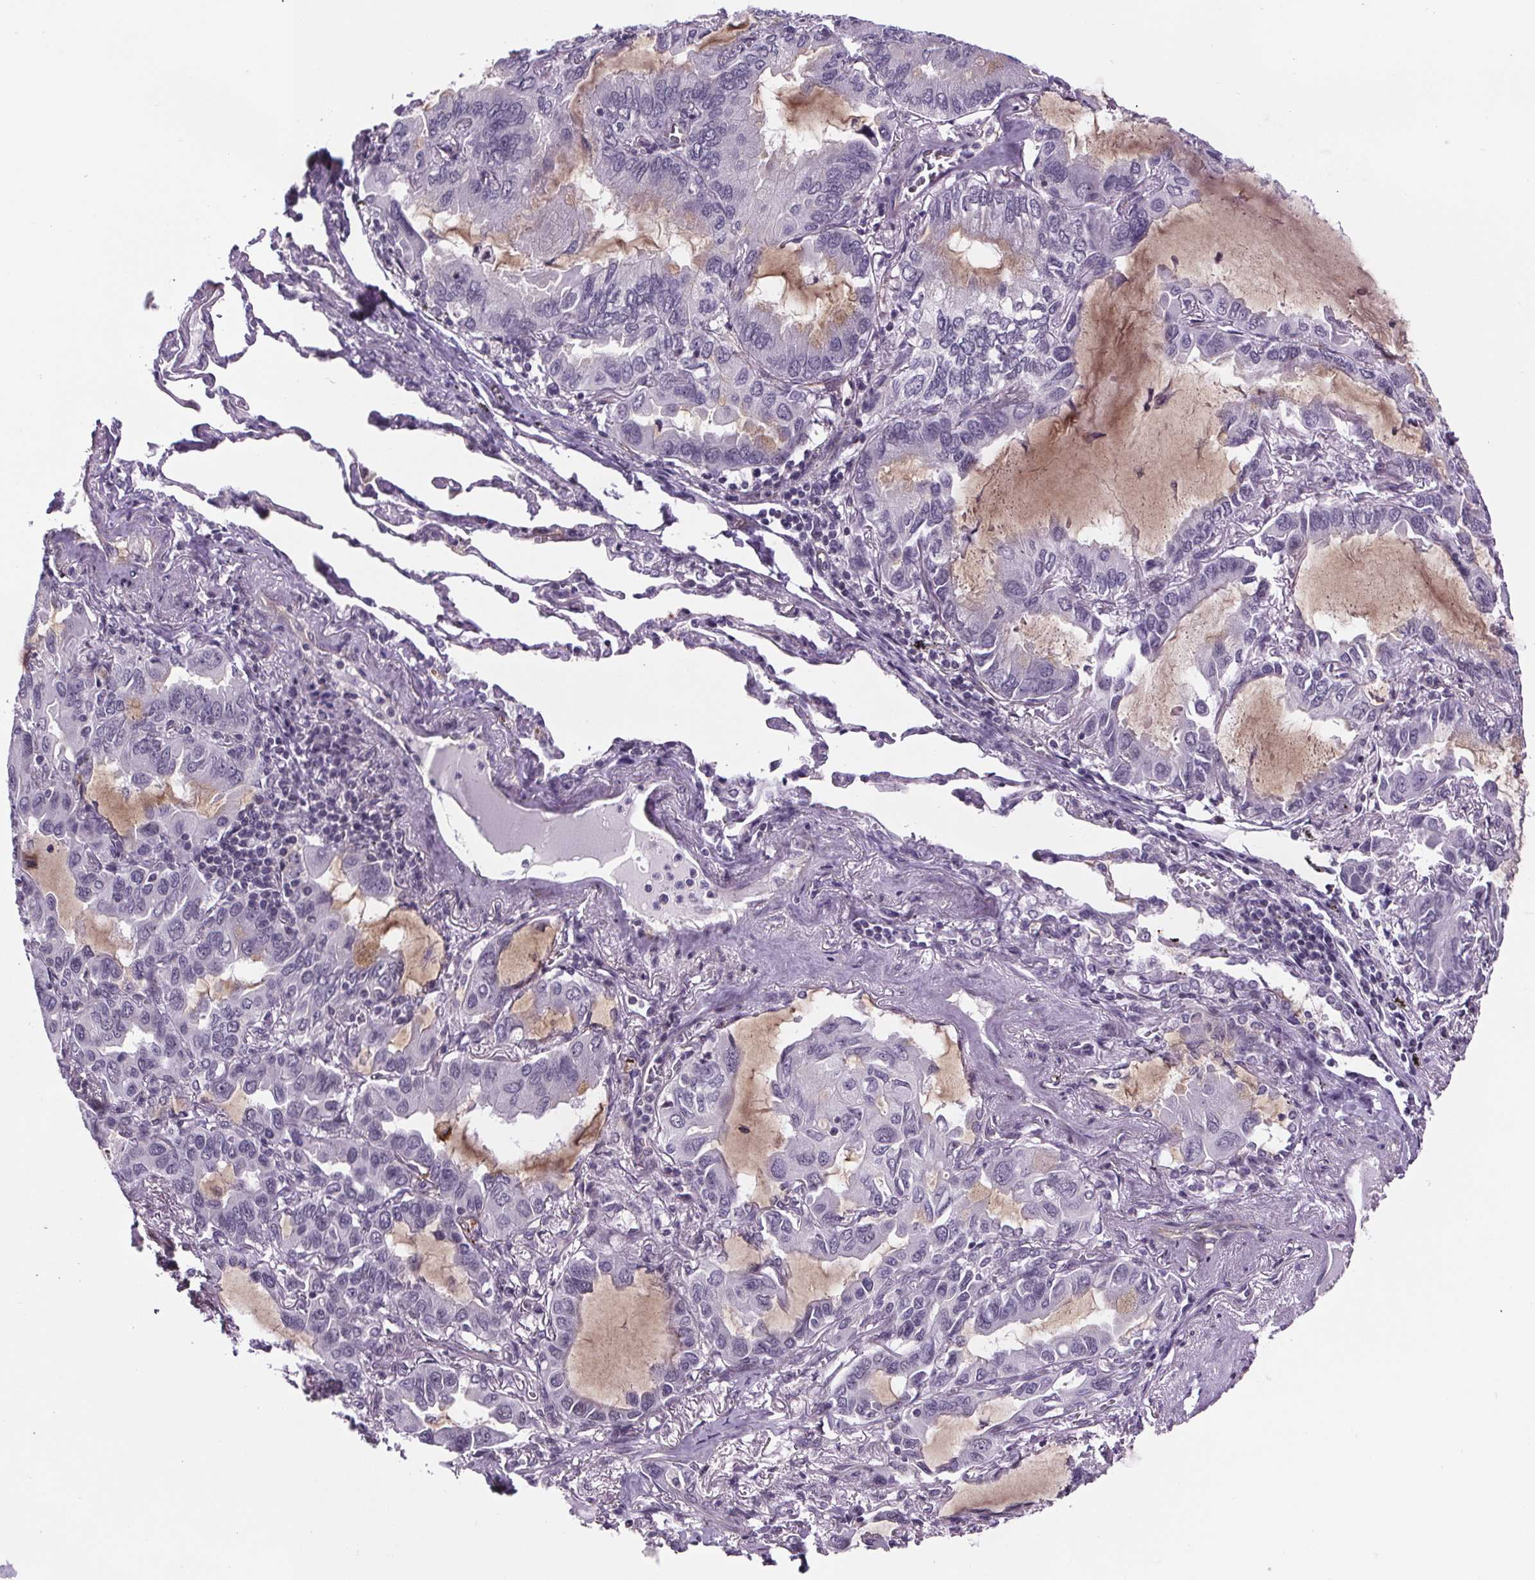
{"staining": {"intensity": "negative", "quantity": "none", "location": "none"}, "tissue": "lung cancer", "cell_type": "Tumor cells", "image_type": "cancer", "snomed": [{"axis": "morphology", "description": "Adenocarcinoma, NOS"}, {"axis": "topography", "description": "Lung"}], "caption": "DAB immunohistochemical staining of human lung cancer (adenocarcinoma) shows no significant staining in tumor cells. (DAB (3,3'-diaminobenzidine) immunohistochemistry visualized using brightfield microscopy, high magnification).", "gene": "TTC12", "patient": {"sex": "male", "age": 64}}